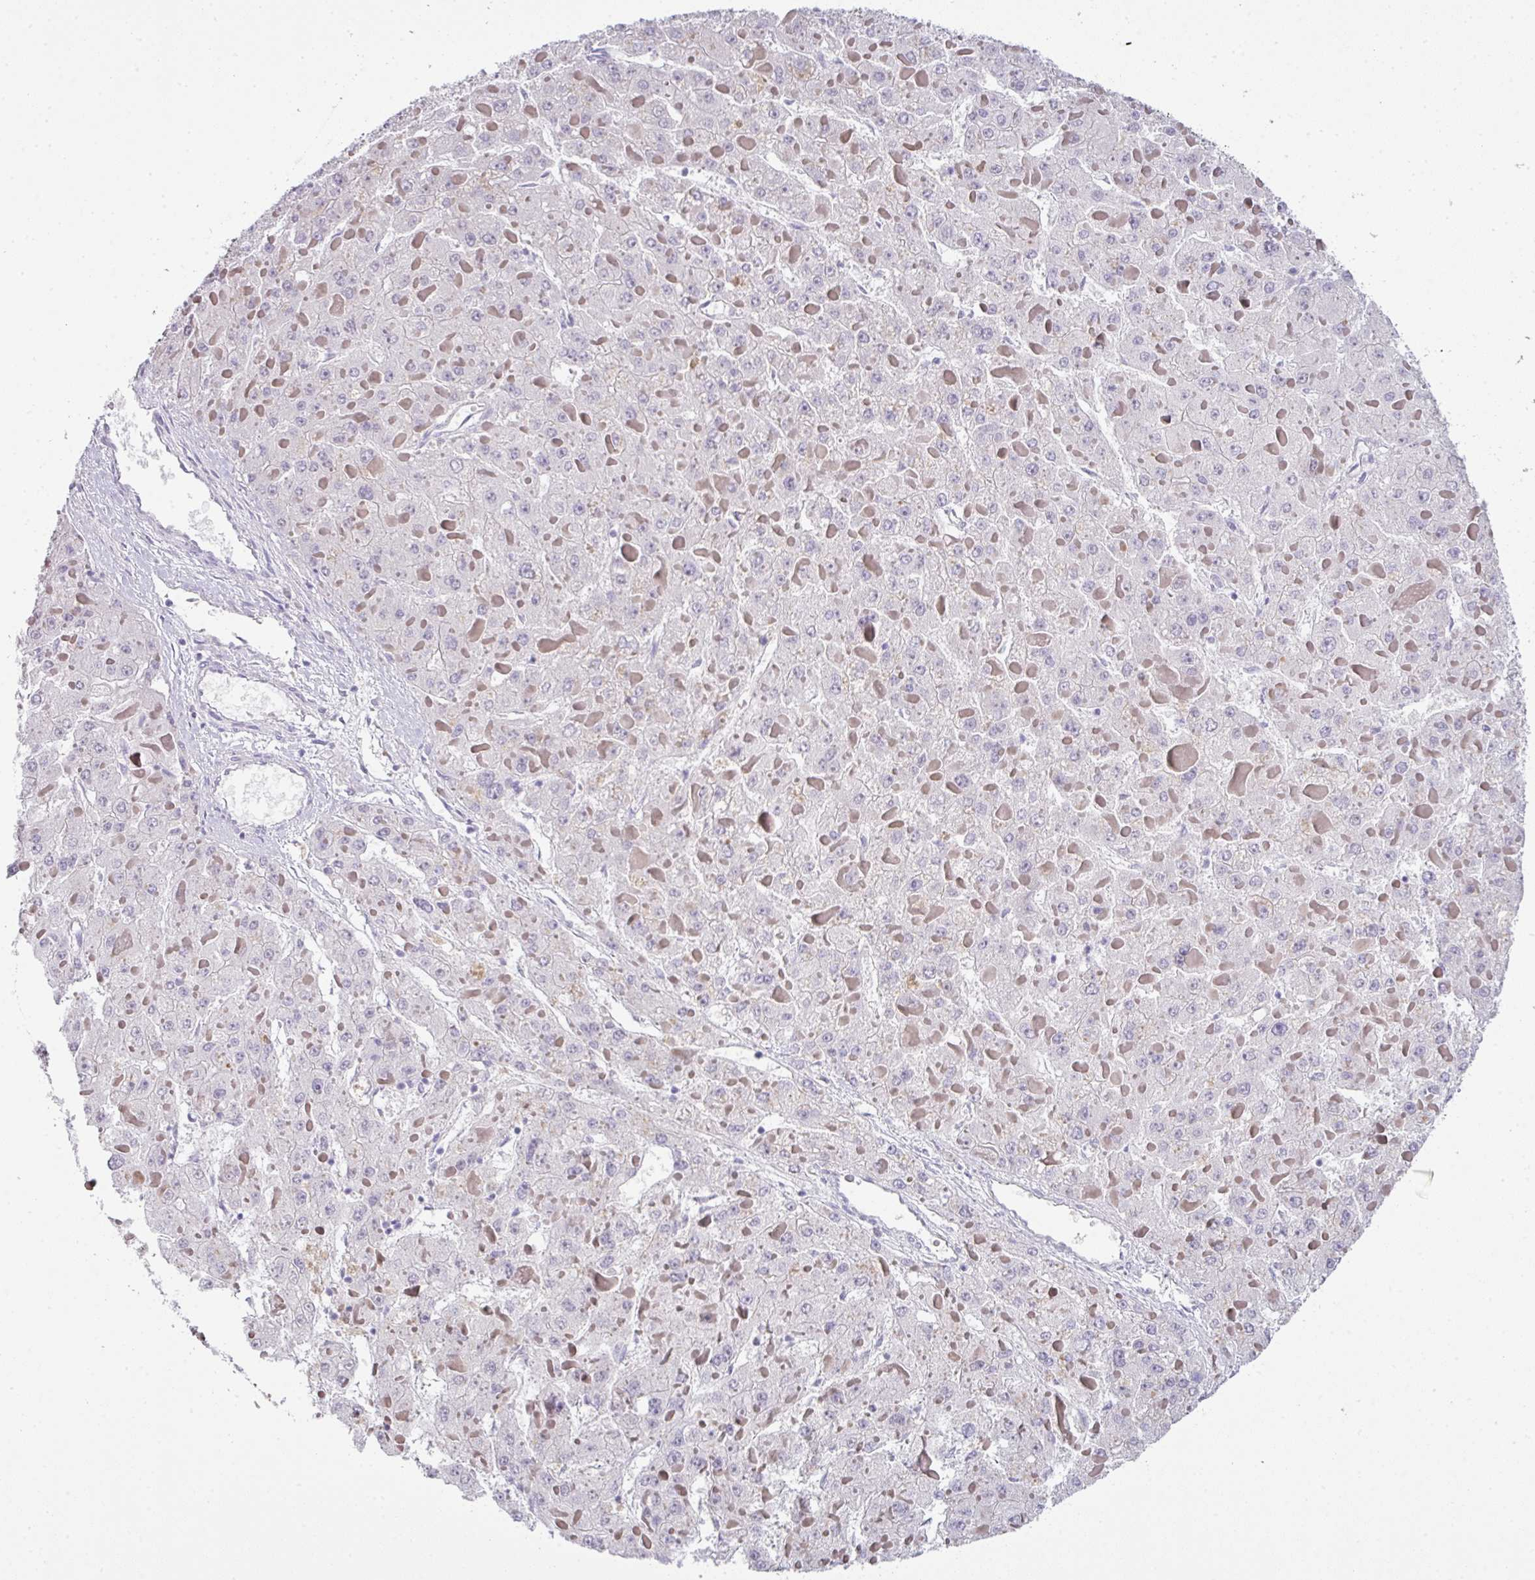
{"staining": {"intensity": "negative", "quantity": "none", "location": "none"}, "tissue": "liver cancer", "cell_type": "Tumor cells", "image_type": "cancer", "snomed": [{"axis": "morphology", "description": "Carcinoma, Hepatocellular, NOS"}, {"axis": "topography", "description": "Liver"}], "caption": "Immunohistochemistry micrograph of neoplastic tissue: liver cancer (hepatocellular carcinoma) stained with DAB displays no significant protein expression in tumor cells.", "gene": "BCL11A", "patient": {"sex": "female", "age": 73}}